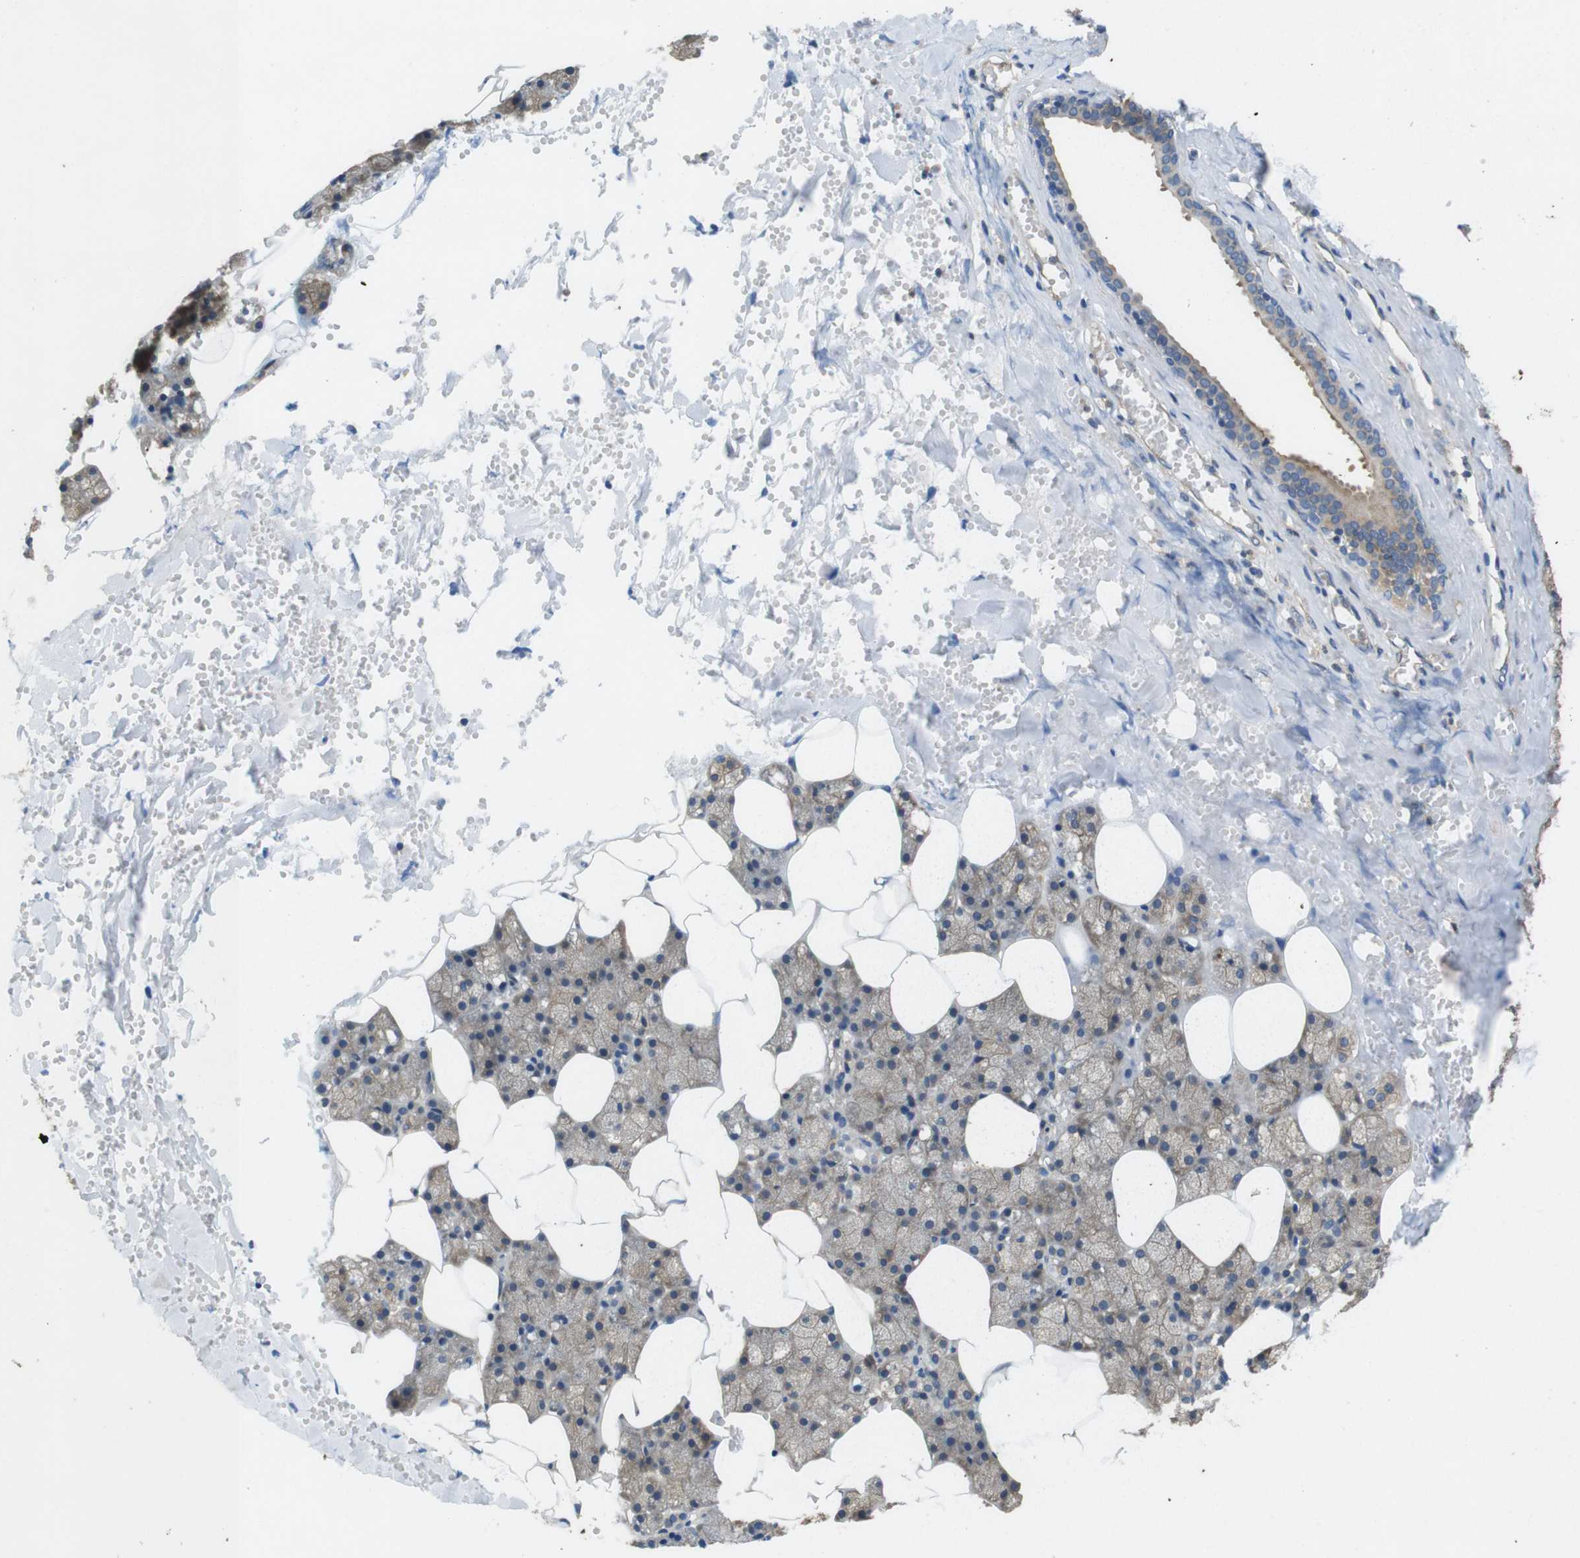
{"staining": {"intensity": "moderate", "quantity": ">75%", "location": "cytoplasmic/membranous"}, "tissue": "salivary gland", "cell_type": "Glandular cells", "image_type": "normal", "snomed": [{"axis": "morphology", "description": "Normal tissue, NOS"}, {"axis": "topography", "description": "Salivary gland"}], "caption": "IHC staining of normal salivary gland, which shows medium levels of moderate cytoplasmic/membranous positivity in approximately >75% of glandular cells indicating moderate cytoplasmic/membranous protein staining. The staining was performed using DAB (brown) for protein detection and nuclei were counterstained in hematoxylin (blue).", "gene": "DCTN1", "patient": {"sex": "male", "age": 62}}